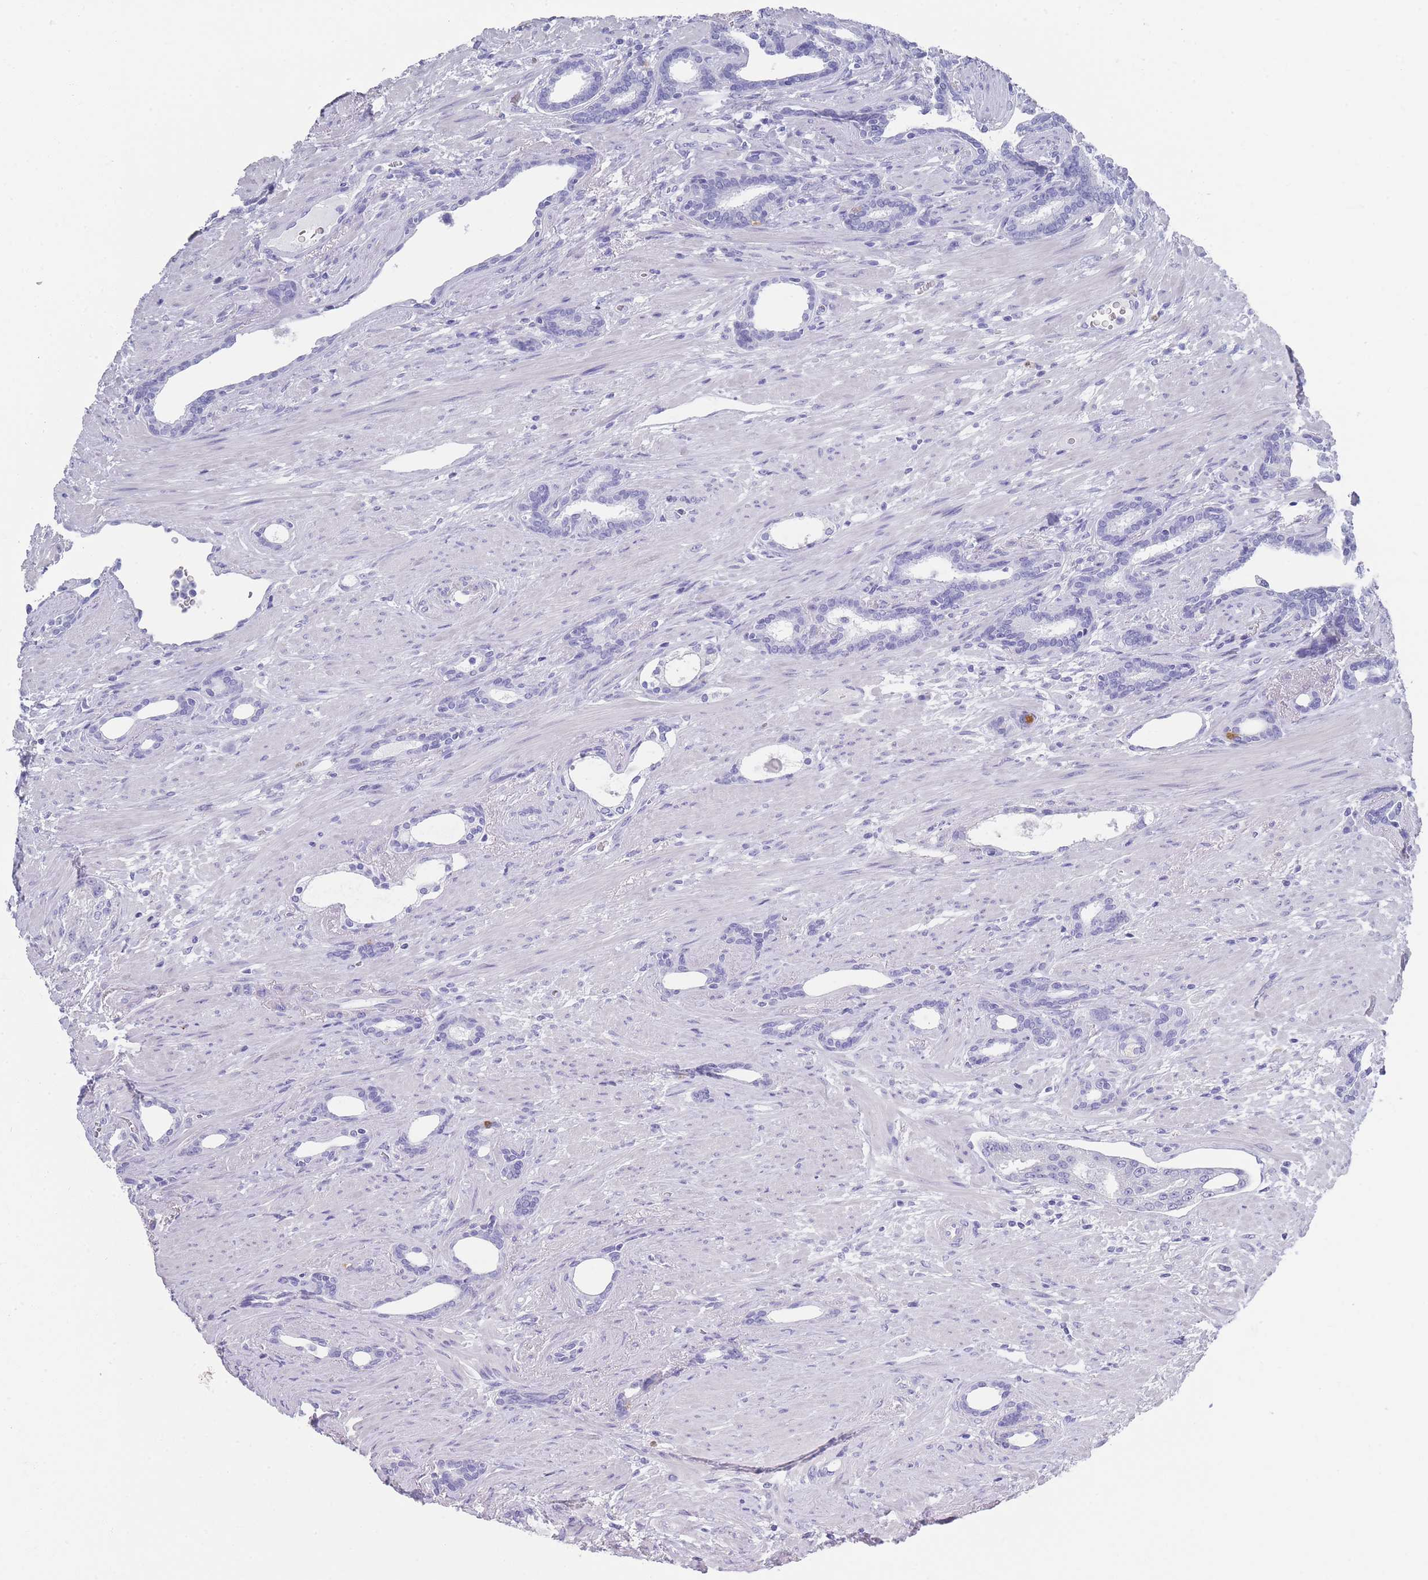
{"staining": {"intensity": "negative", "quantity": "none", "location": "none"}, "tissue": "prostate cancer", "cell_type": "Tumor cells", "image_type": "cancer", "snomed": [{"axis": "morphology", "description": "Adenocarcinoma, High grade"}, {"axis": "topography", "description": "Prostate"}], "caption": "Human prostate cancer (high-grade adenocarcinoma) stained for a protein using immunohistochemistry displays no positivity in tumor cells.", "gene": "RAB2B", "patient": {"sex": "male", "age": 69}}